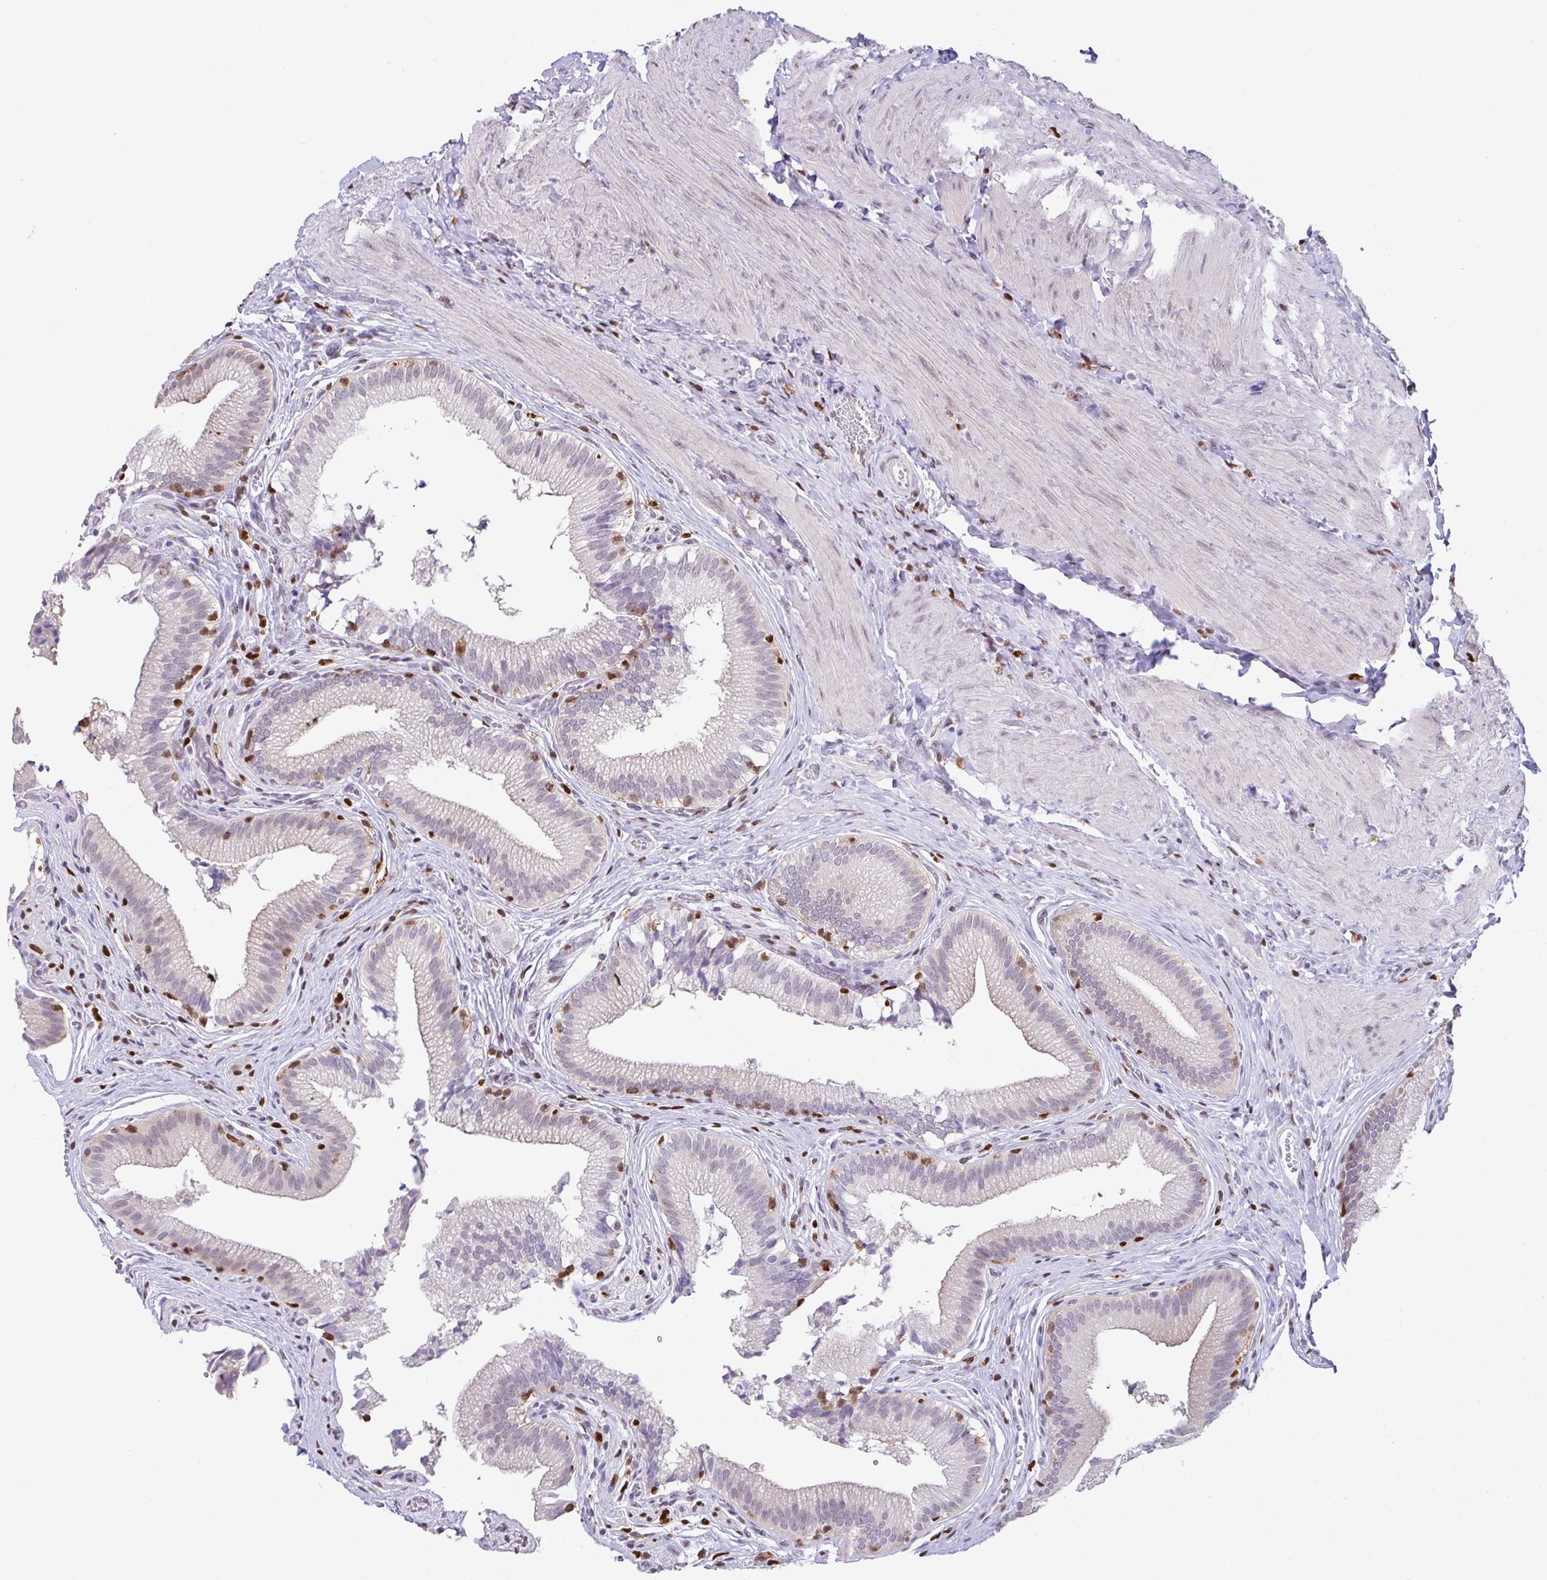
{"staining": {"intensity": "weak", "quantity": "25%-75%", "location": "nuclear"}, "tissue": "gallbladder", "cell_type": "Glandular cells", "image_type": "normal", "snomed": [{"axis": "morphology", "description": "Normal tissue, NOS"}, {"axis": "topography", "description": "Gallbladder"}, {"axis": "topography", "description": "Peripheral nerve tissue"}], "caption": "Immunohistochemical staining of unremarkable gallbladder shows low levels of weak nuclear expression in approximately 25%-75% of glandular cells.", "gene": "BTBD10", "patient": {"sex": "male", "age": 17}}